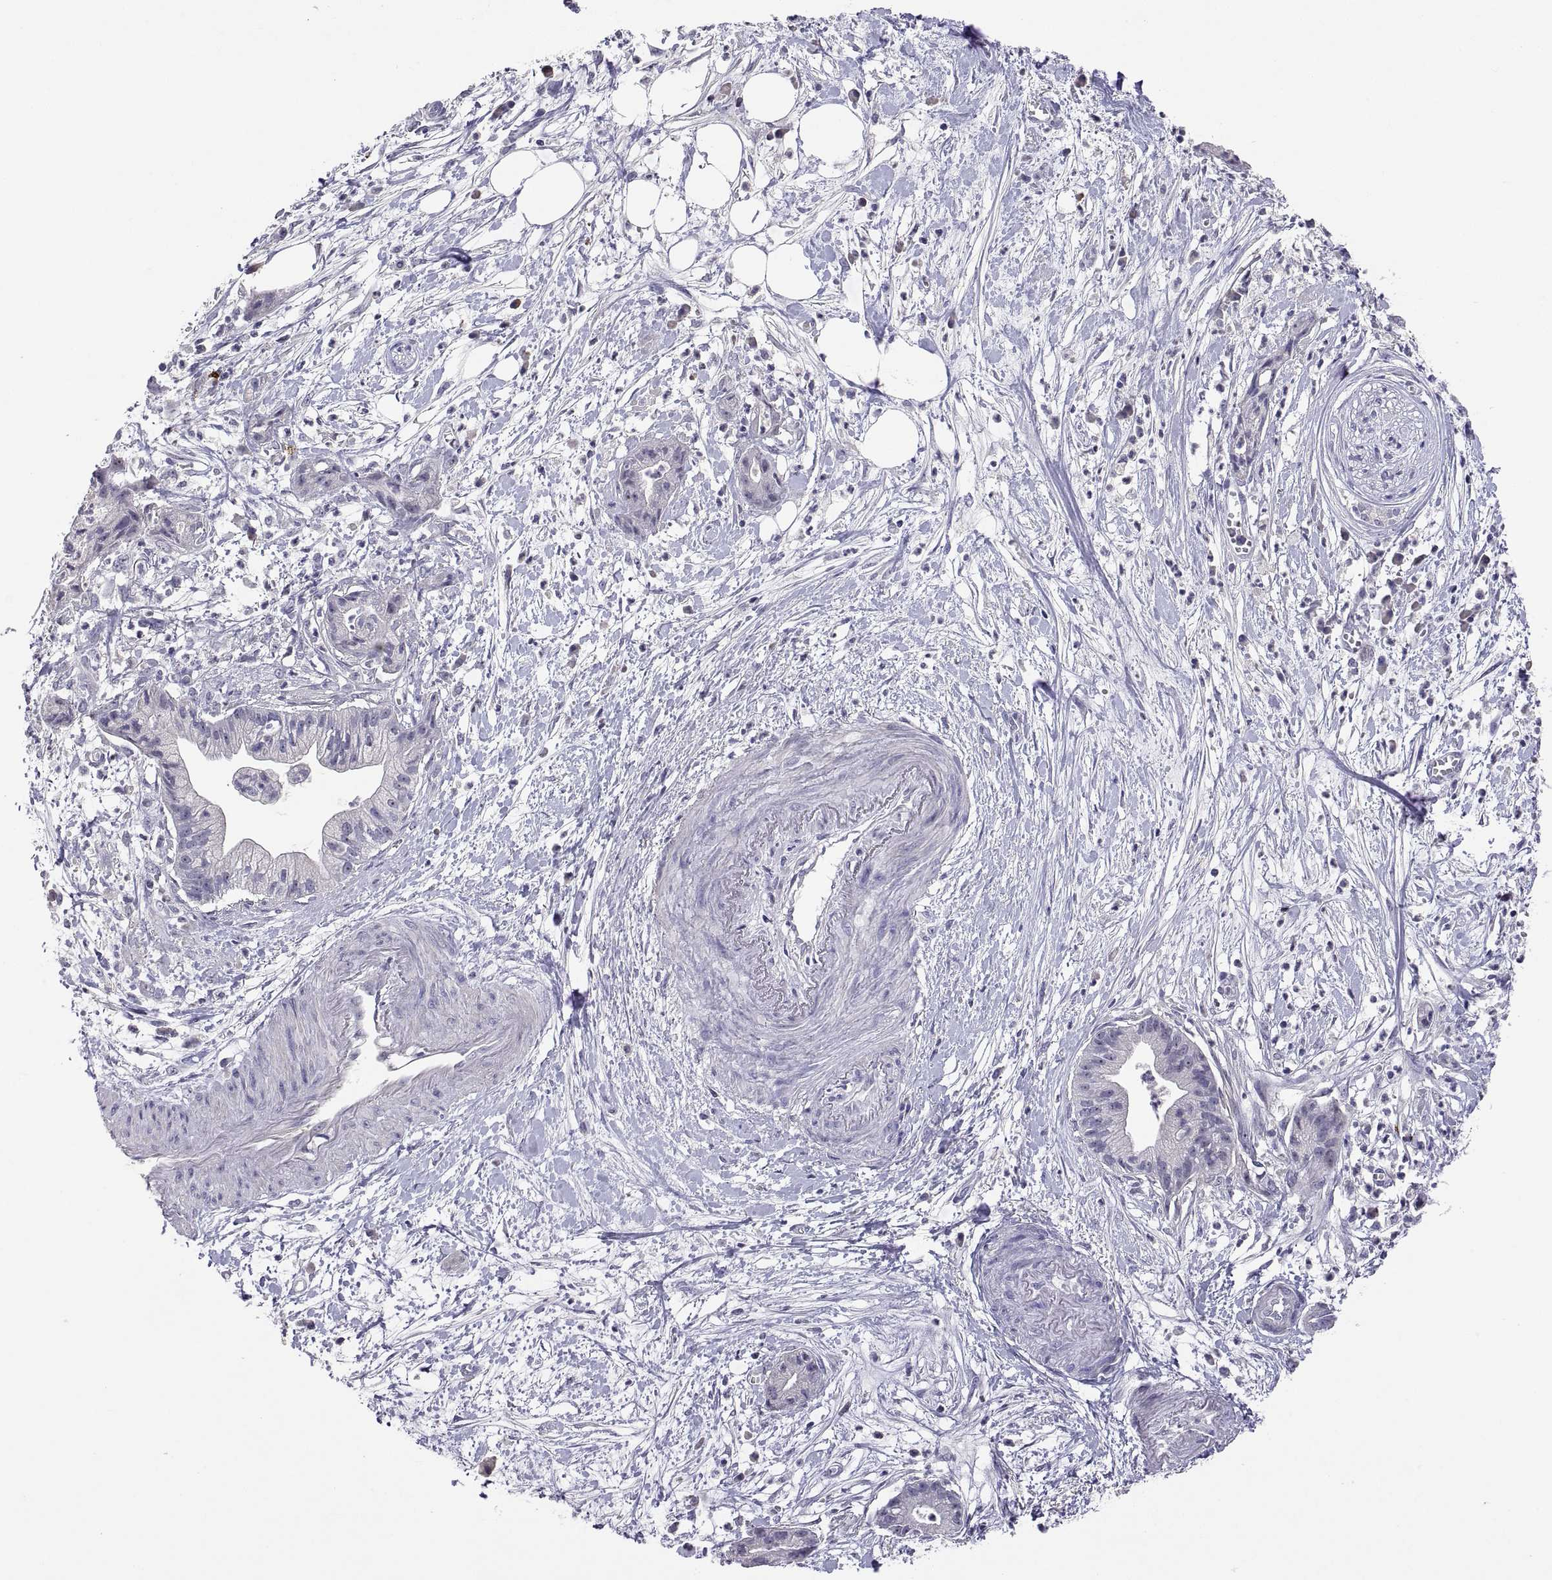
{"staining": {"intensity": "negative", "quantity": "none", "location": "none"}, "tissue": "pancreatic cancer", "cell_type": "Tumor cells", "image_type": "cancer", "snomed": [{"axis": "morphology", "description": "Normal tissue, NOS"}, {"axis": "morphology", "description": "Adenocarcinoma, NOS"}, {"axis": "topography", "description": "Lymph node"}, {"axis": "topography", "description": "Pancreas"}], "caption": "Protein analysis of adenocarcinoma (pancreatic) shows no significant expression in tumor cells.", "gene": "MS4A1", "patient": {"sex": "female", "age": 58}}